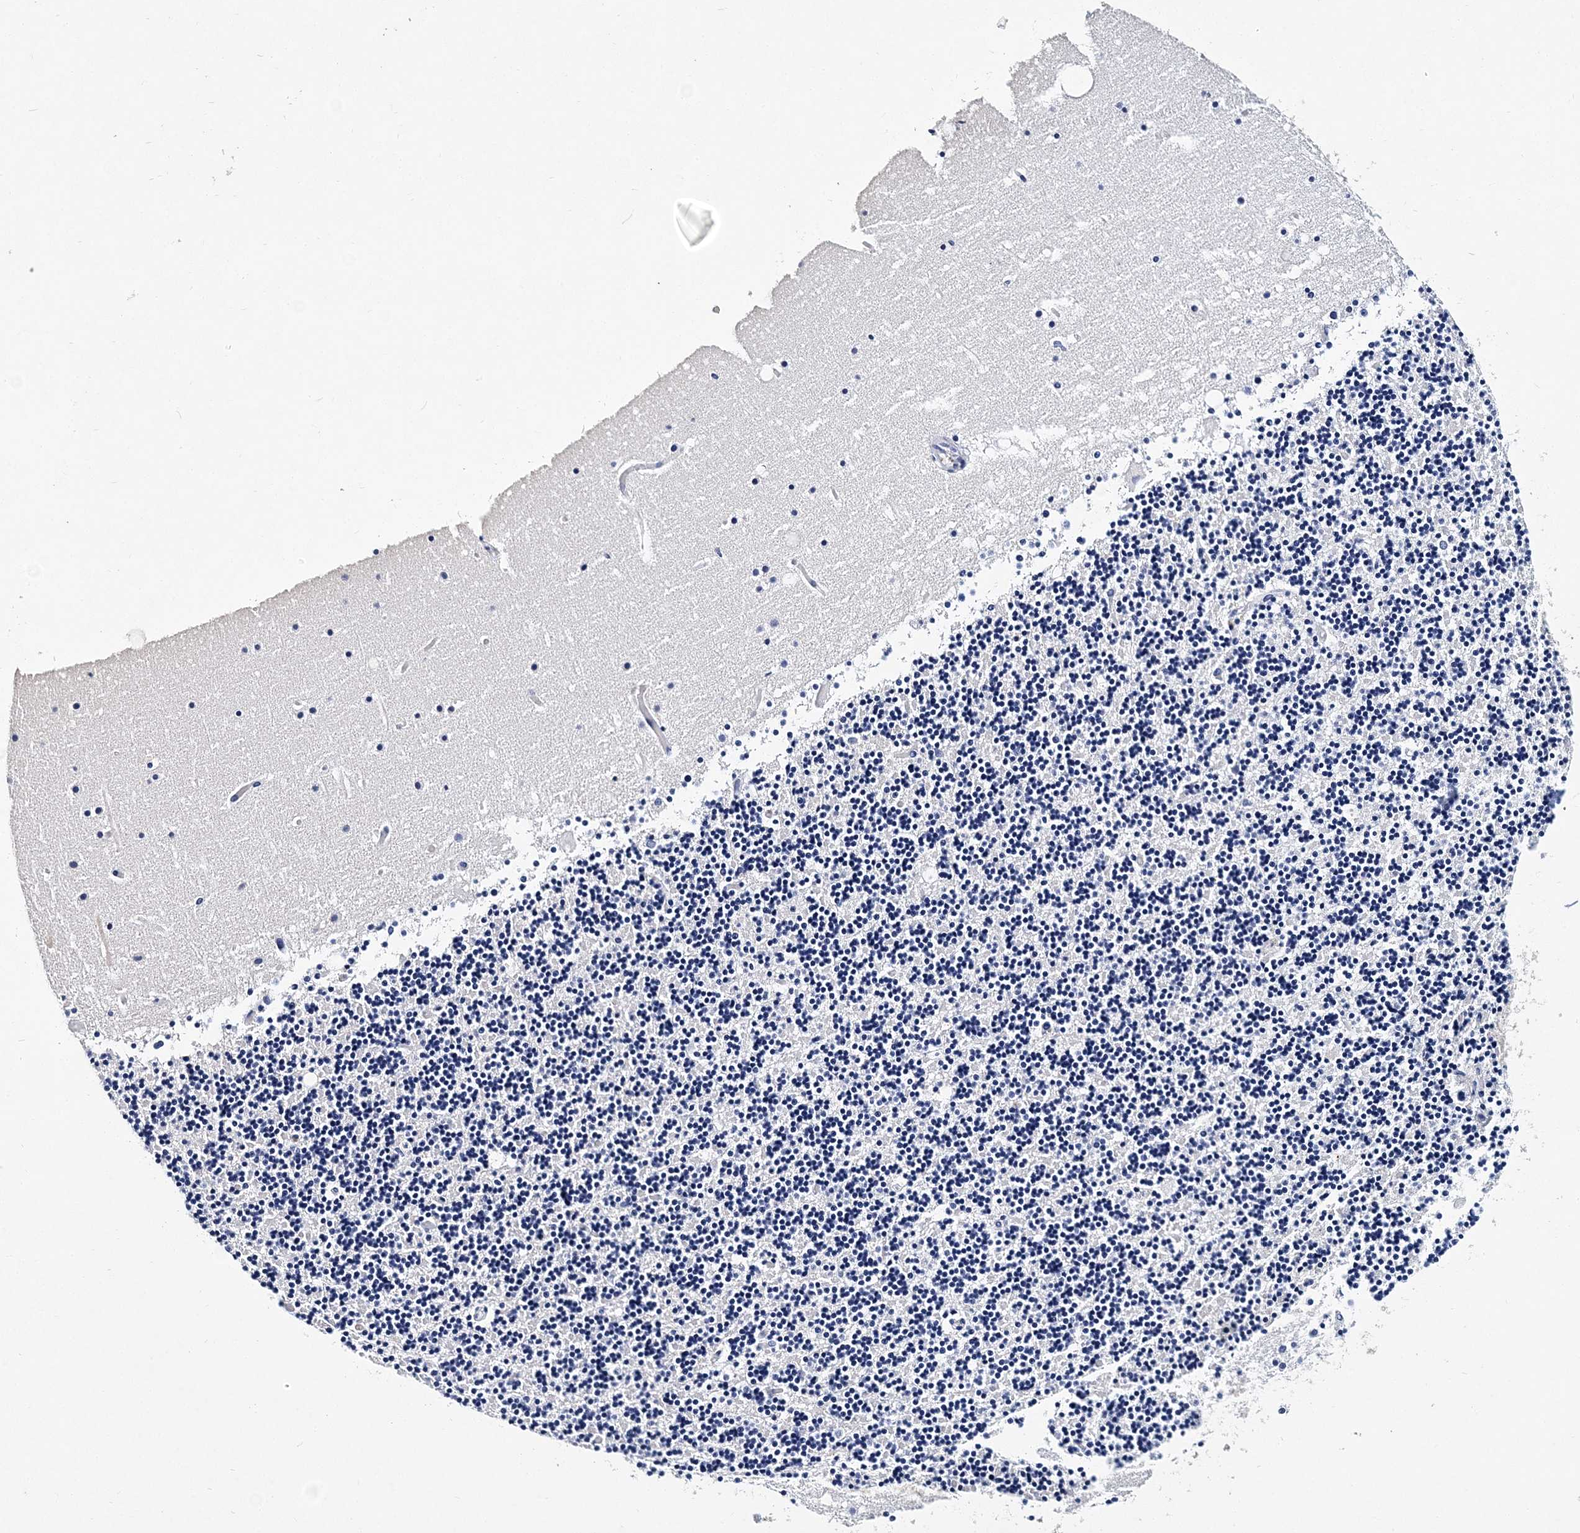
{"staining": {"intensity": "negative", "quantity": "none", "location": "none"}, "tissue": "cerebellum", "cell_type": "Cells in granular layer", "image_type": "normal", "snomed": [{"axis": "morphology", "description": "Normal tissue, NOS"}, {"axis": "topography", "description": "Cerebellum"}], "caption": "This is an immunohistochemistry image of benign human cerebellum. There is no expression in cells in granular layer.", "gene": "ITGA2B", "patient": {"sex": "male", "age": 57}}